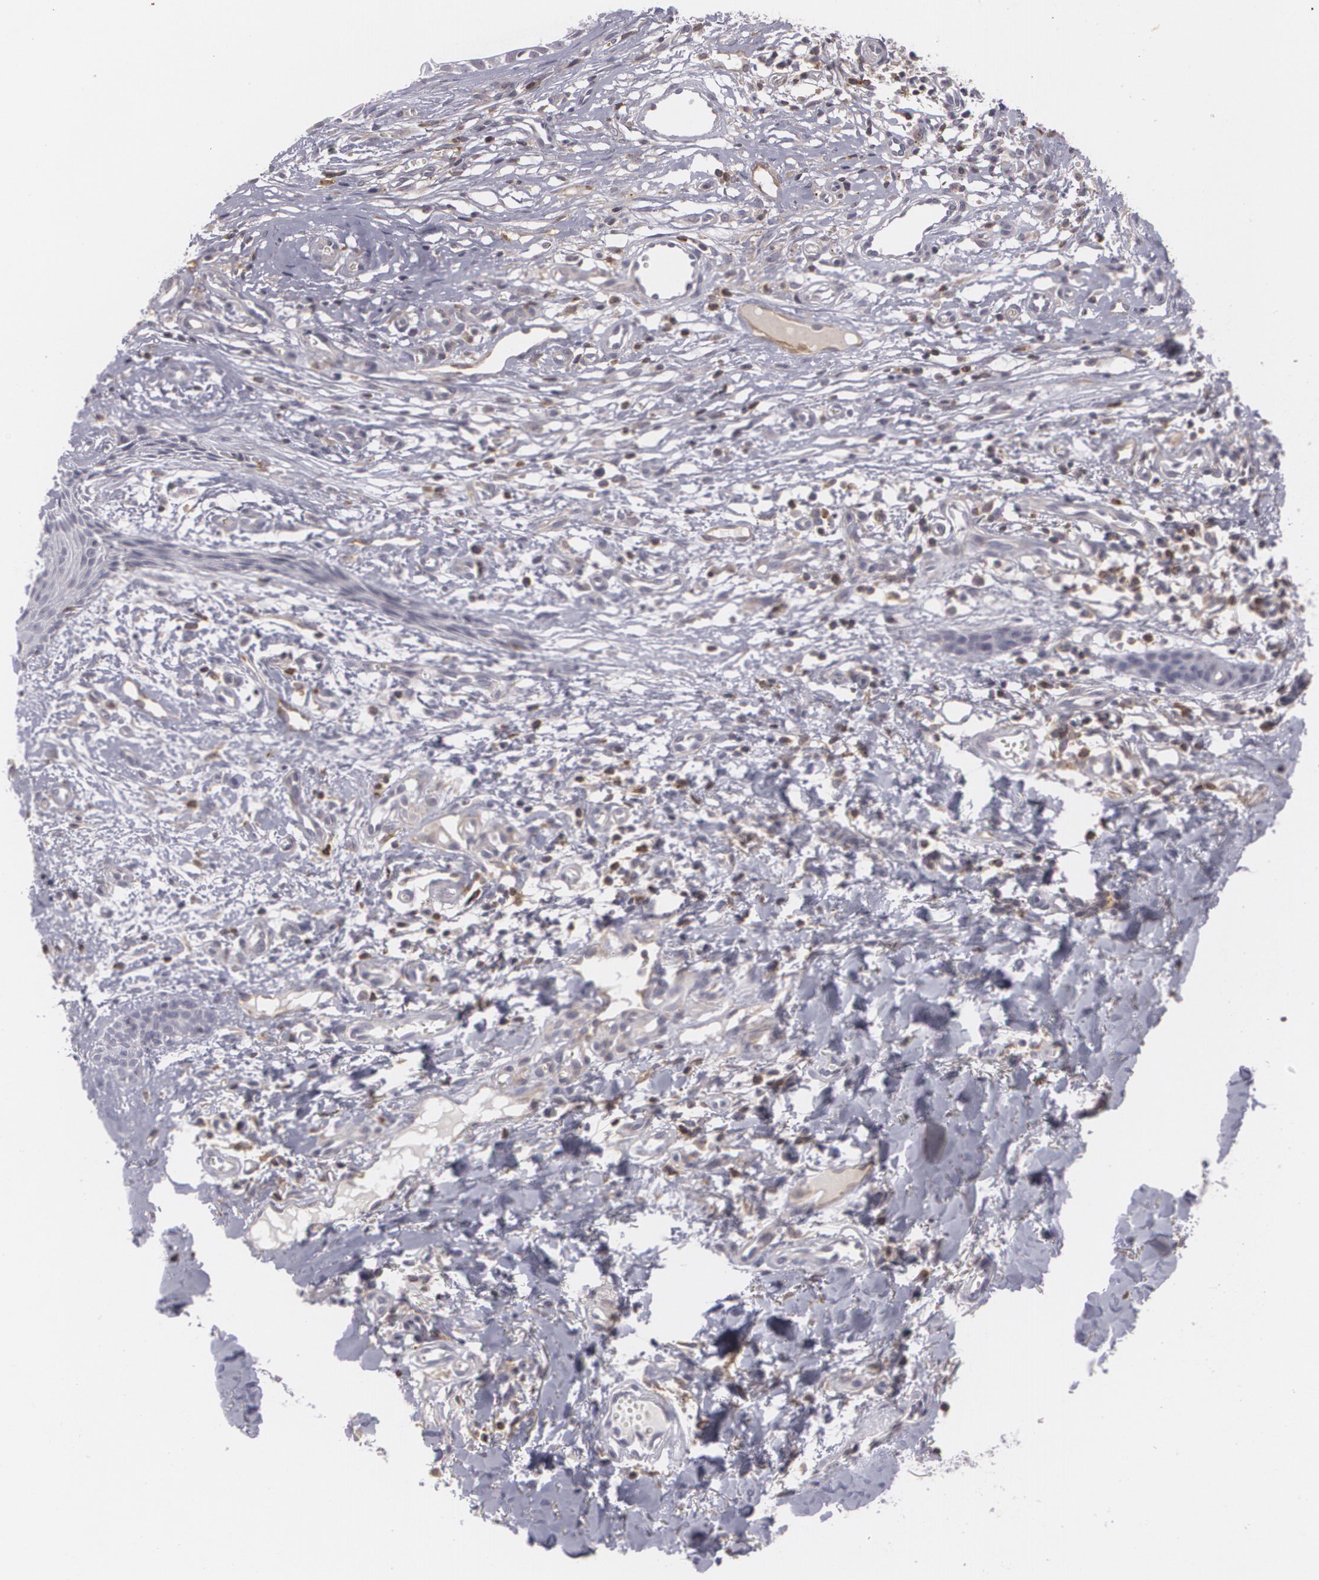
{"staining": {"intensity": "weak", "quantity": "25%-75%", "location": "cytoplasmic/membranous"}, "tissue": "skin cancer", "cell_type": "Tumor cells", "image_type": "cancer", "snomed": [{"axis": "morphology", "description": "Basal cell carcinoma"}, {"axis": "topography", "description": "Skin"}], "caption": "The image displays staining of skin cancer, revealing weak cytoplasmic/membranous protein staining (brown color) within tumor cells.", "gene": "BIN1", "patient": {"sex": "male", "age": 75}}